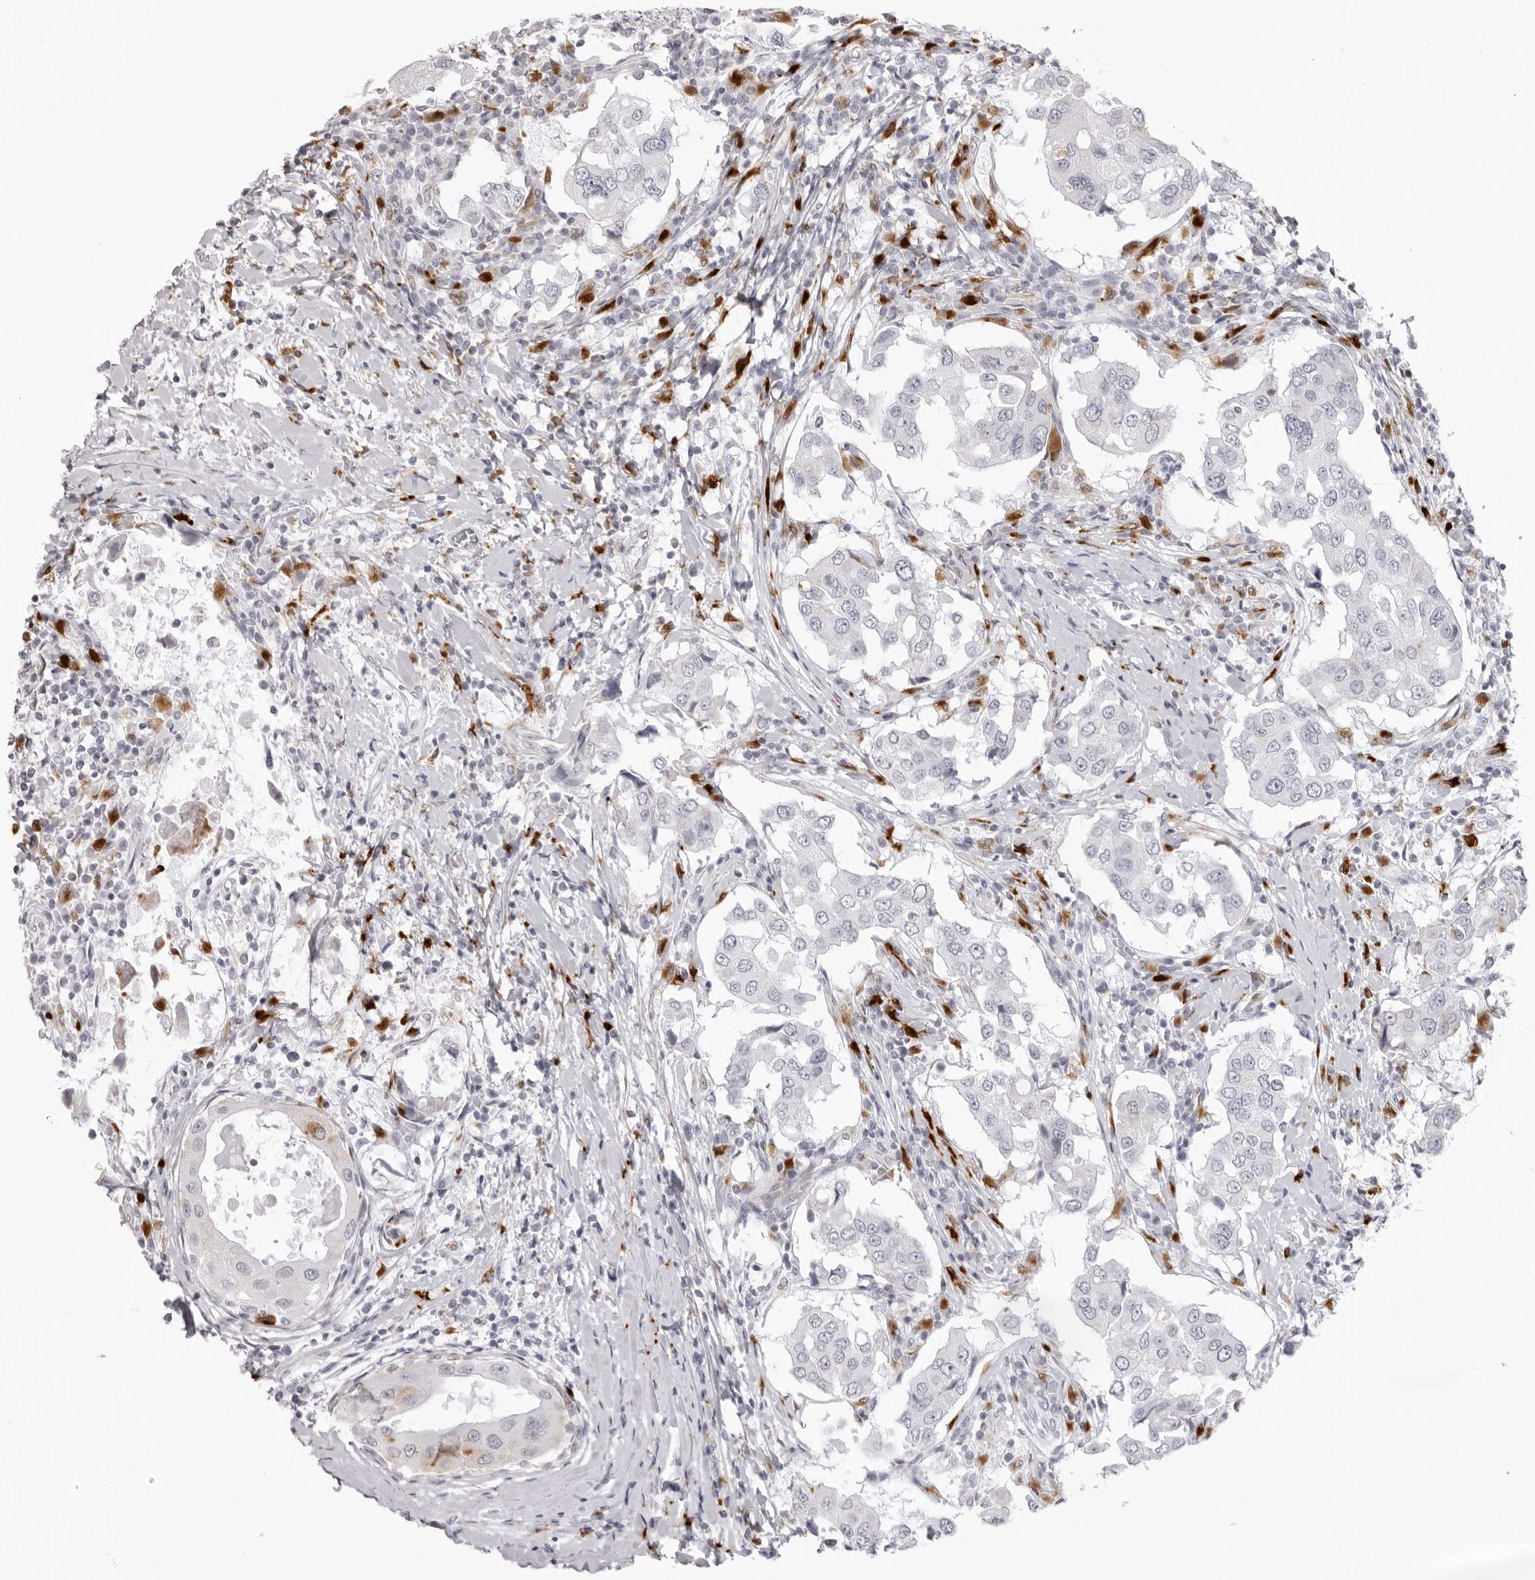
{"staining": {"intensity": "negative", "quantity": "none", "location": "none"}, "tissue": "breast cancer", "cell_type": "Tumor cells", "image_type": "cancer", "snomed": [{"axis": "morphology", "description": "Duct carcinoma"}, {"axis": "topography", "description": "Breast"}], "caption": "There is no significant expression in tumor cells of breast cancer (infiltrating ductal carcinoma).", "gene": "IL25", "patient": {"sex": "female", "age": 27}}